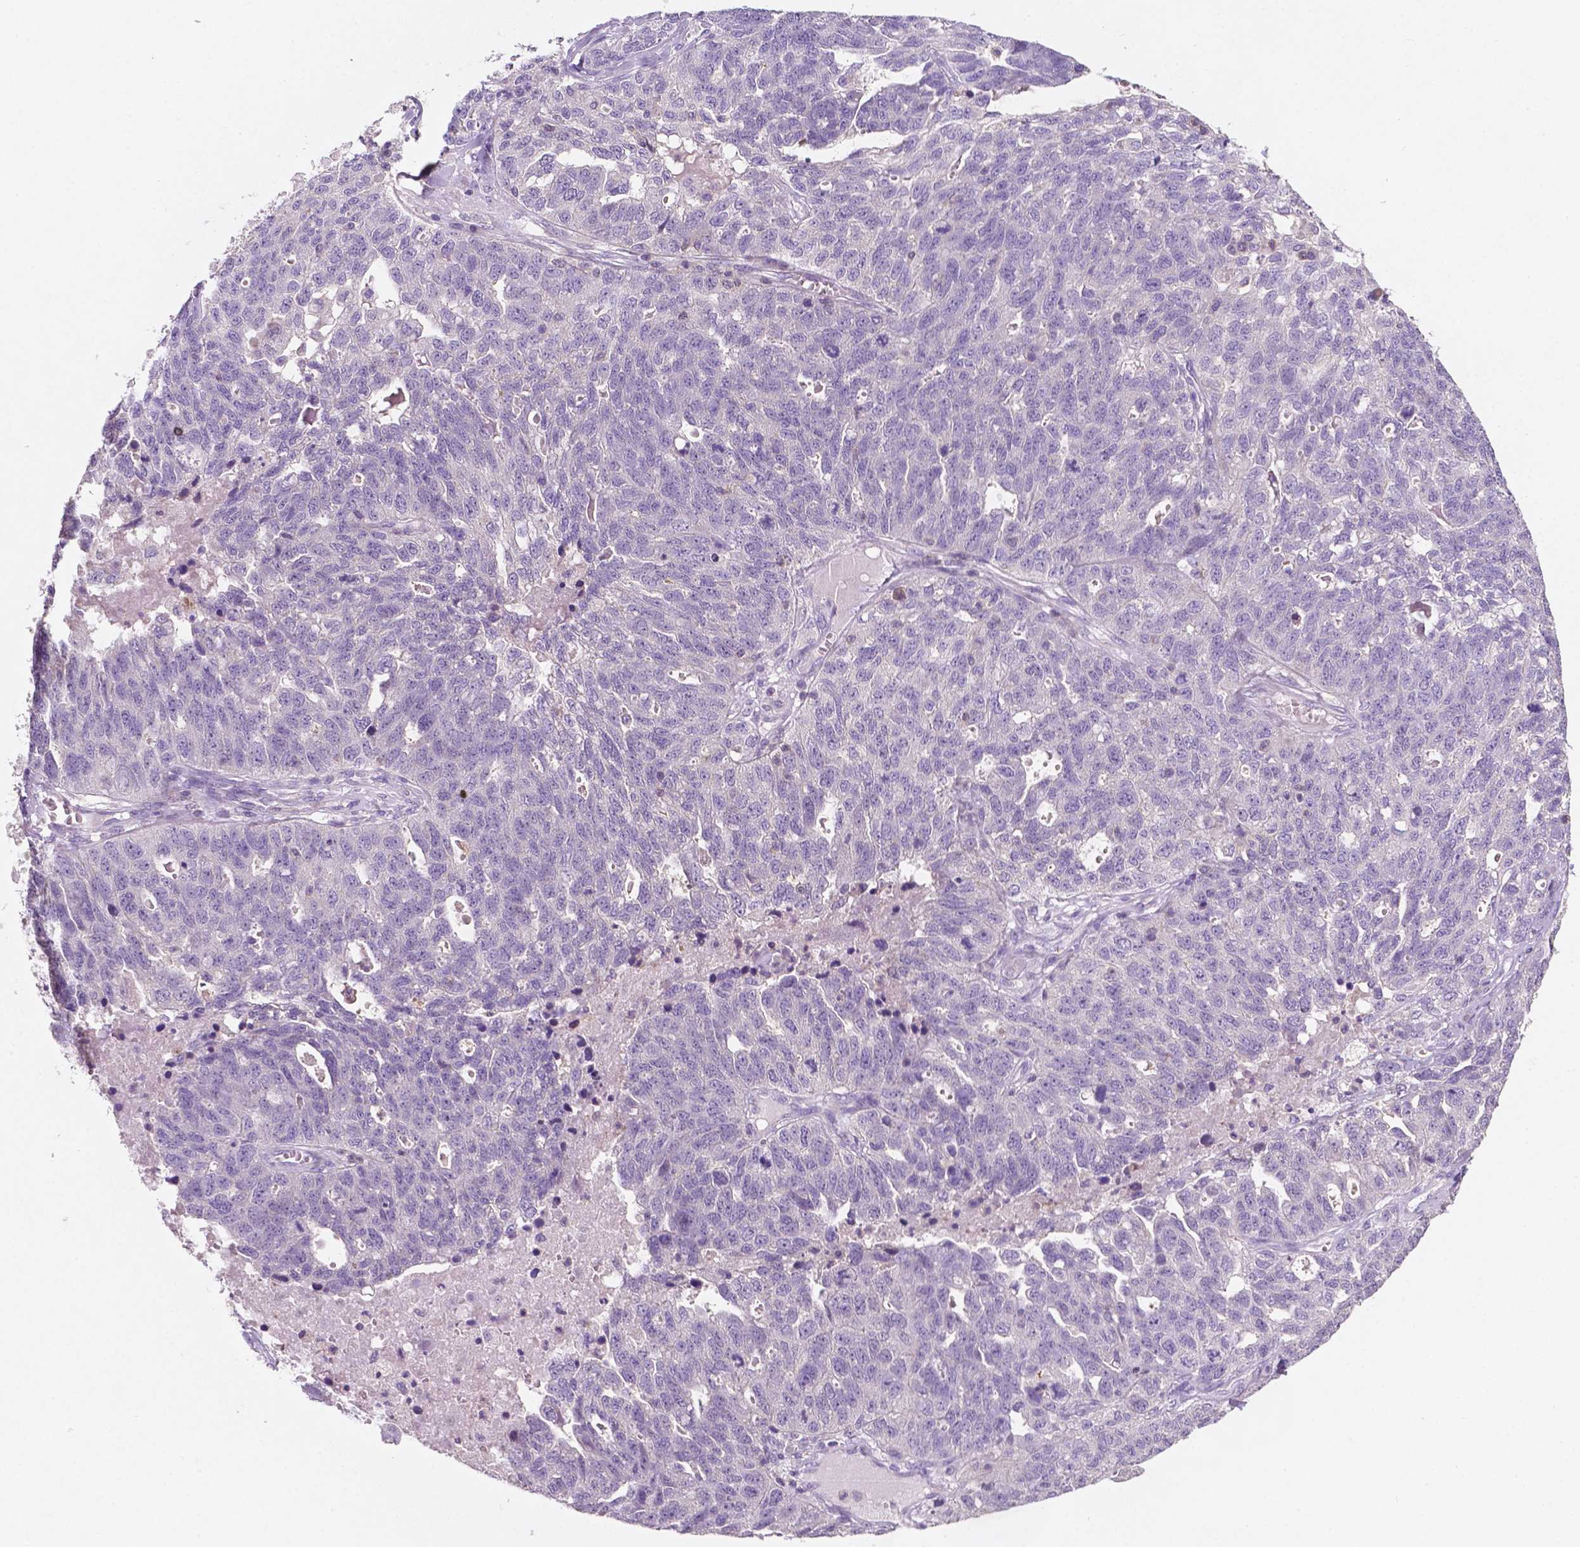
{"staining": {"intensity": "negative", "quantity": "none", "location": "none"}, "tissue": "ovarian cancer", "cell_type": "Tumor cells", "image_type": "cancer", "snomed": [{"axis": "morphology", "description": "Cystadenocarcinoma, serous, NOS"}, {"axis": "topography", "description": "Ovary"}], "caption": "Protein analysis of ovarian cancer reveals no significant expression in tumor cells.", "gene": "EGFR", "patient": {"sex": "female", "age": 71}}